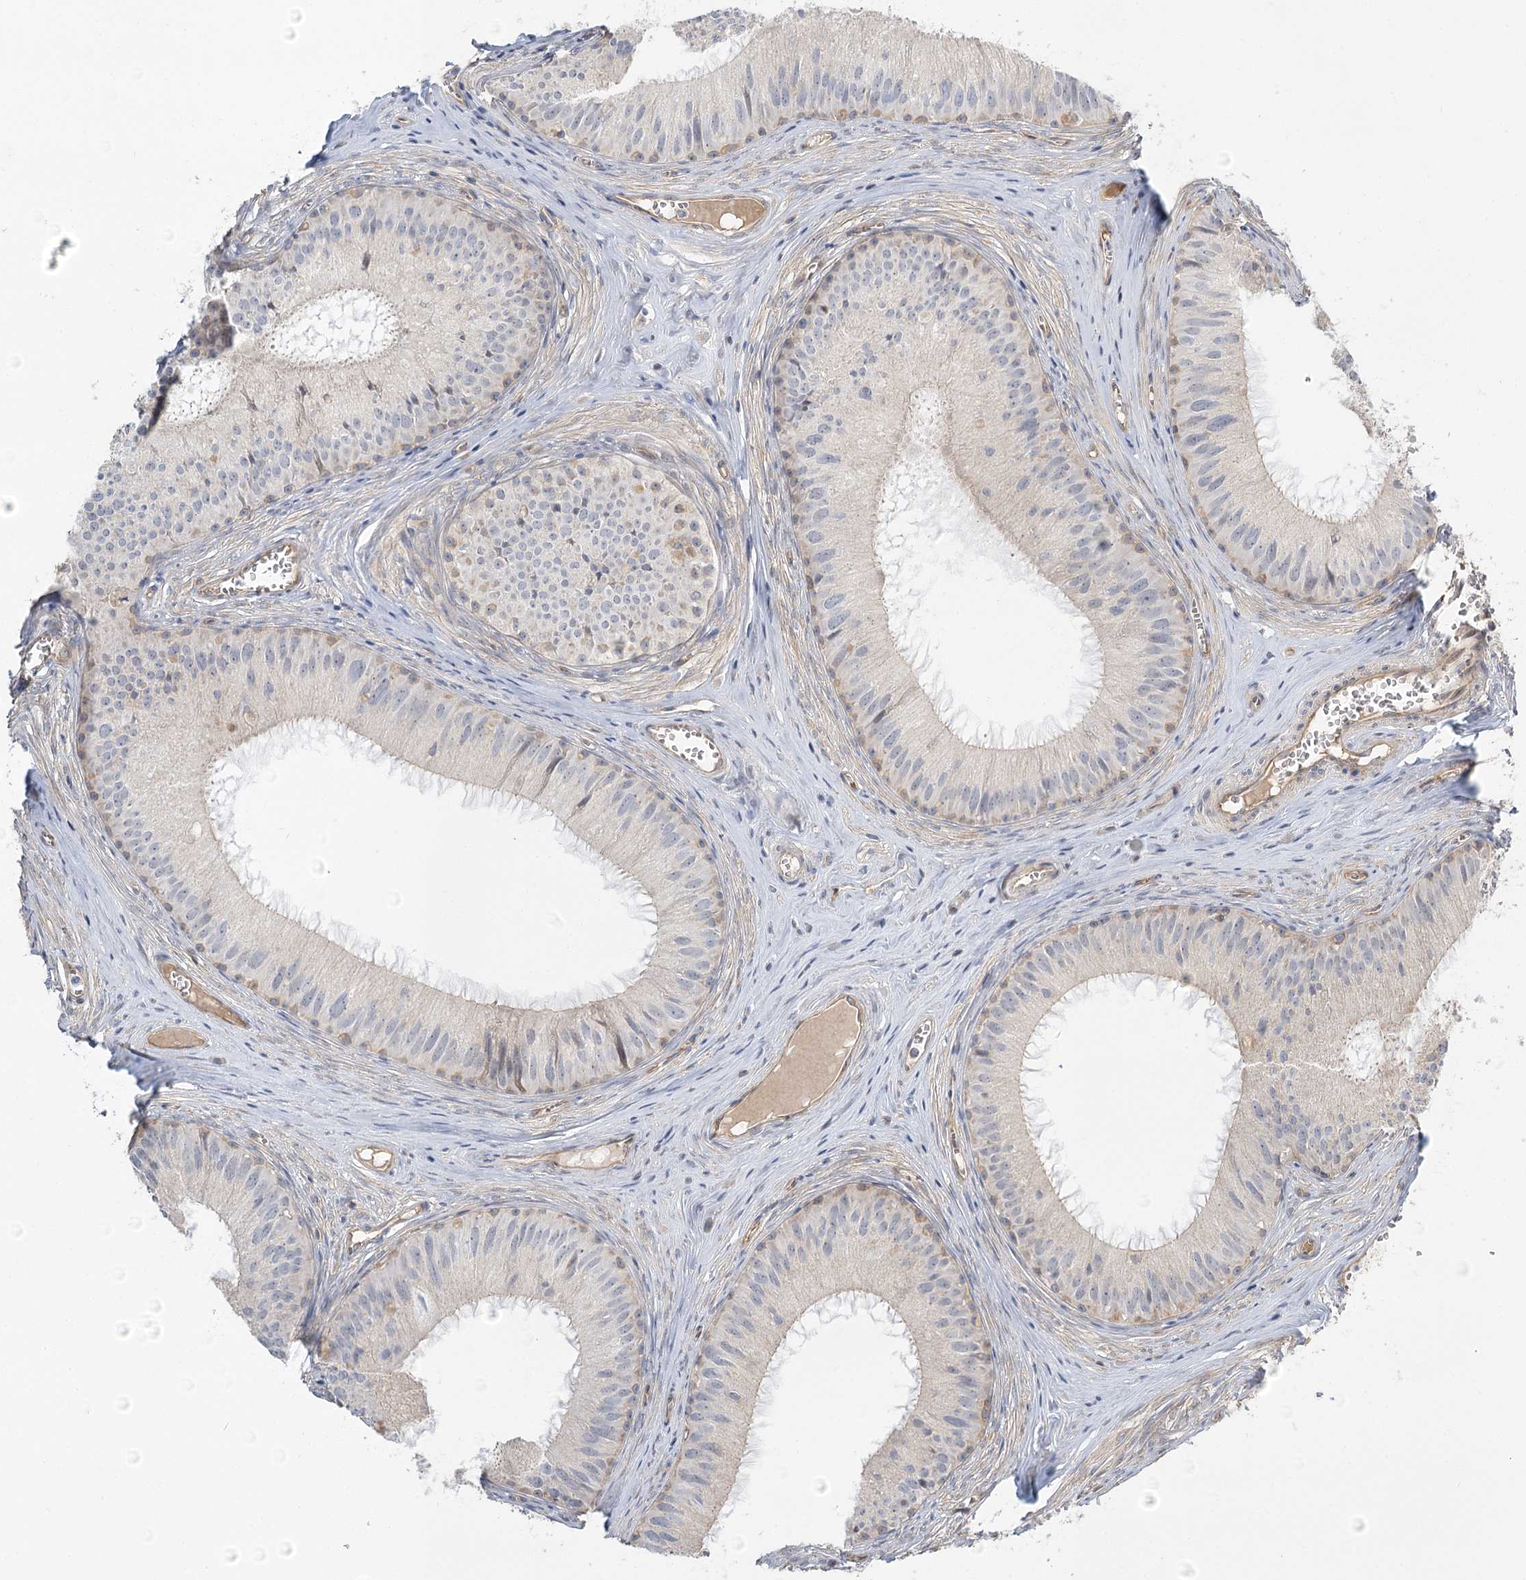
{"staining": {"intensity": "moderate", "quantity": "<25%", "location": "cytoplasmic/membranous"}, "tissue": "epididymis", "cell_type": "Glandular cells", "image_type": "normal", "snomed": [{"axis": "morphology", "description": "Normal tissue, NOS"}, {"axis": "topography", "description": "Epididymis"}], "caption": "Protein expression analysis of normal human epididymis reveals moderate cytoplasmic/membranous staining in approximately <25% of glandular cells. Nuclei are stained in blue.", "gene": "GUCY2C", "patient": {"sex": "male", "age": 36}}